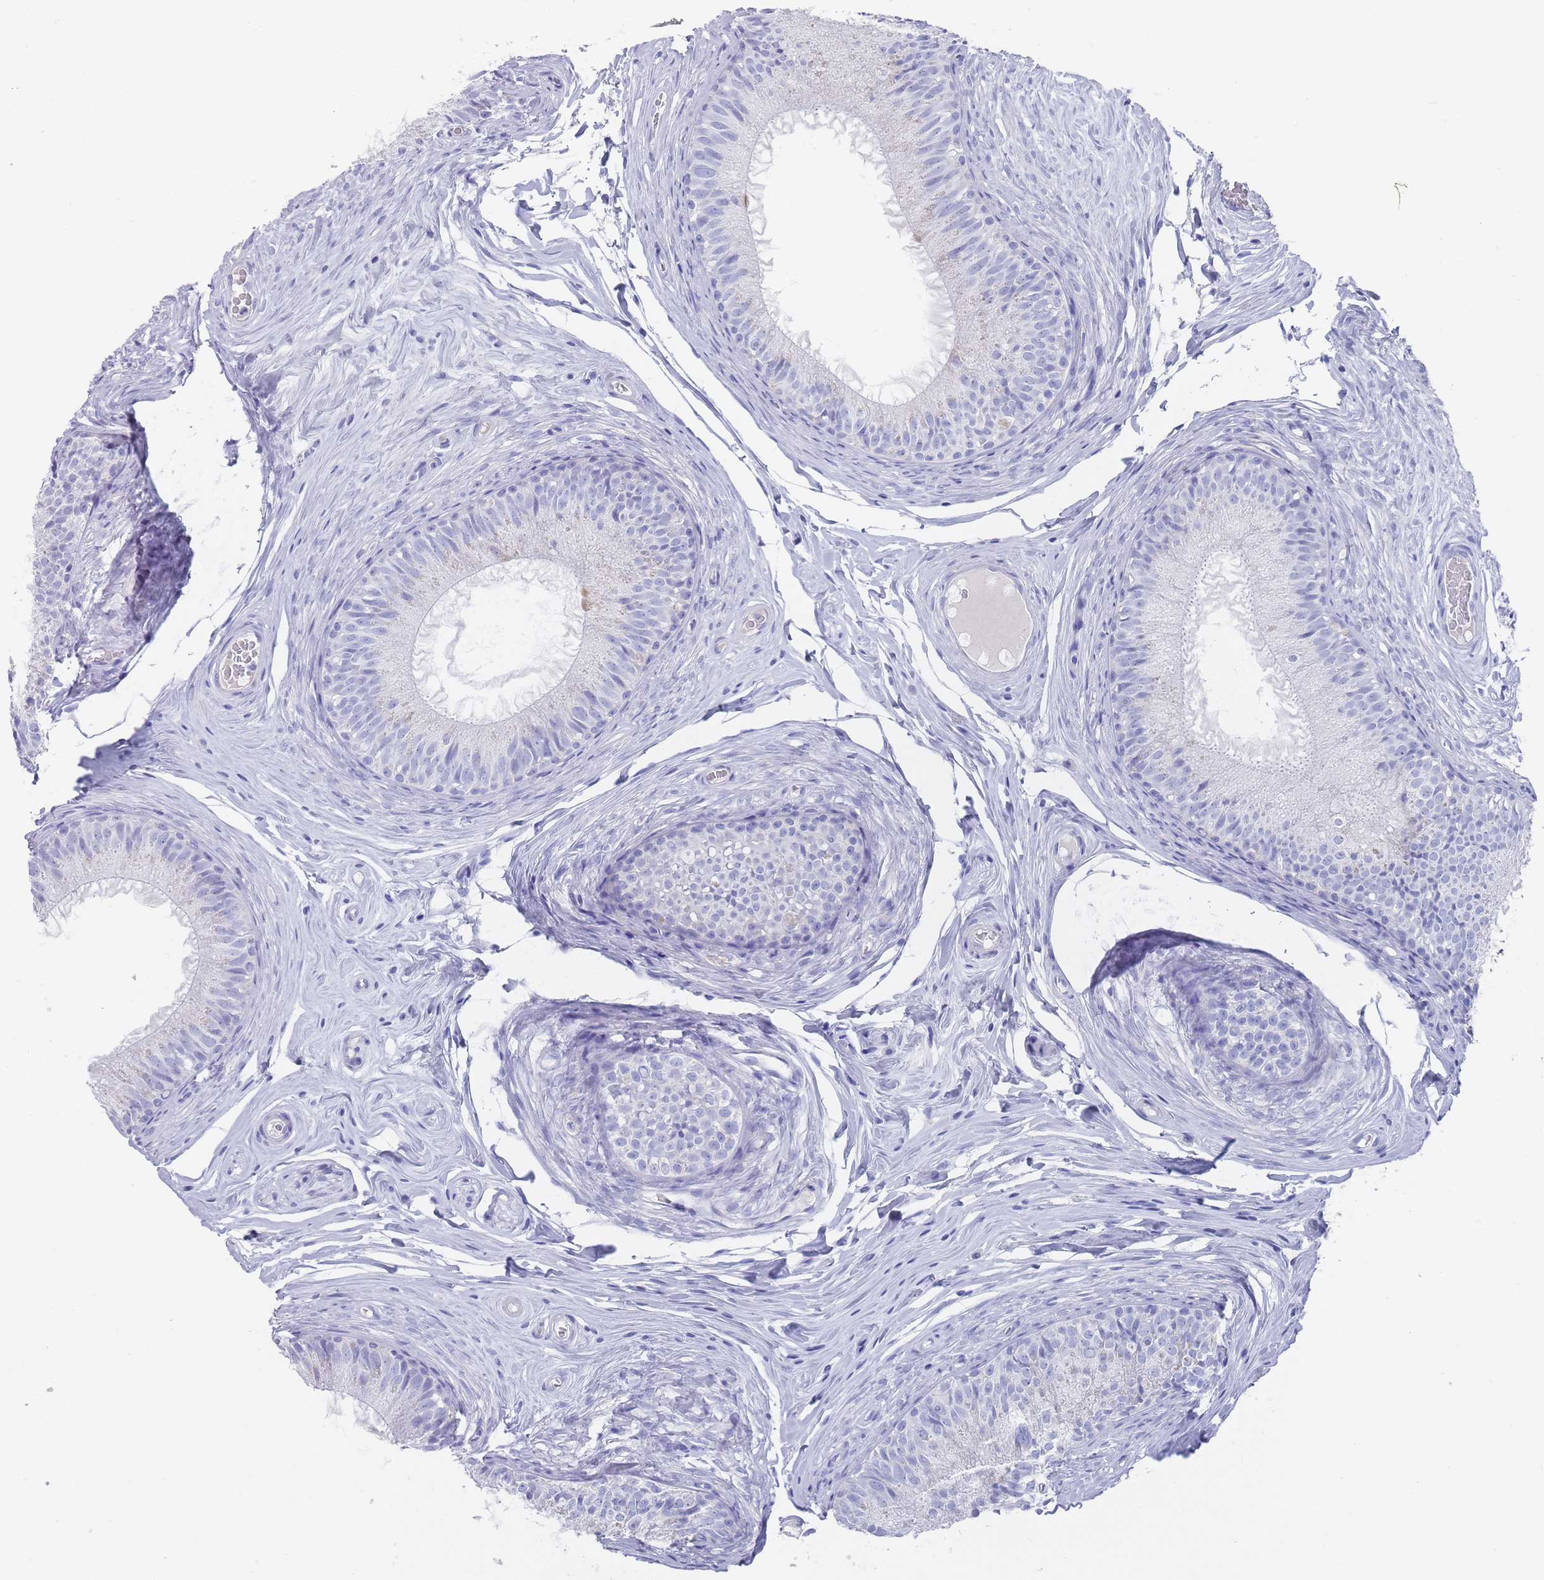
{"staining": {"intensity": "negative", "quantity": "none", "location": "none"}, "tissue": "epididymis", "cell_type": "Glandular cells", "image_type": "normal", "snomed": [{"axis": "morphology", "description": "Normal tissue, NOS"}, {"axis": "topography", "description": "Epididymis"}], "caption": "This is an immunohistochemistry (IHC) micrograph of unremarkable human epididymis. There is no staining in glandular cells.", "gene": "SCCPDH", "patient": {"sex": "male", "age": 25}}